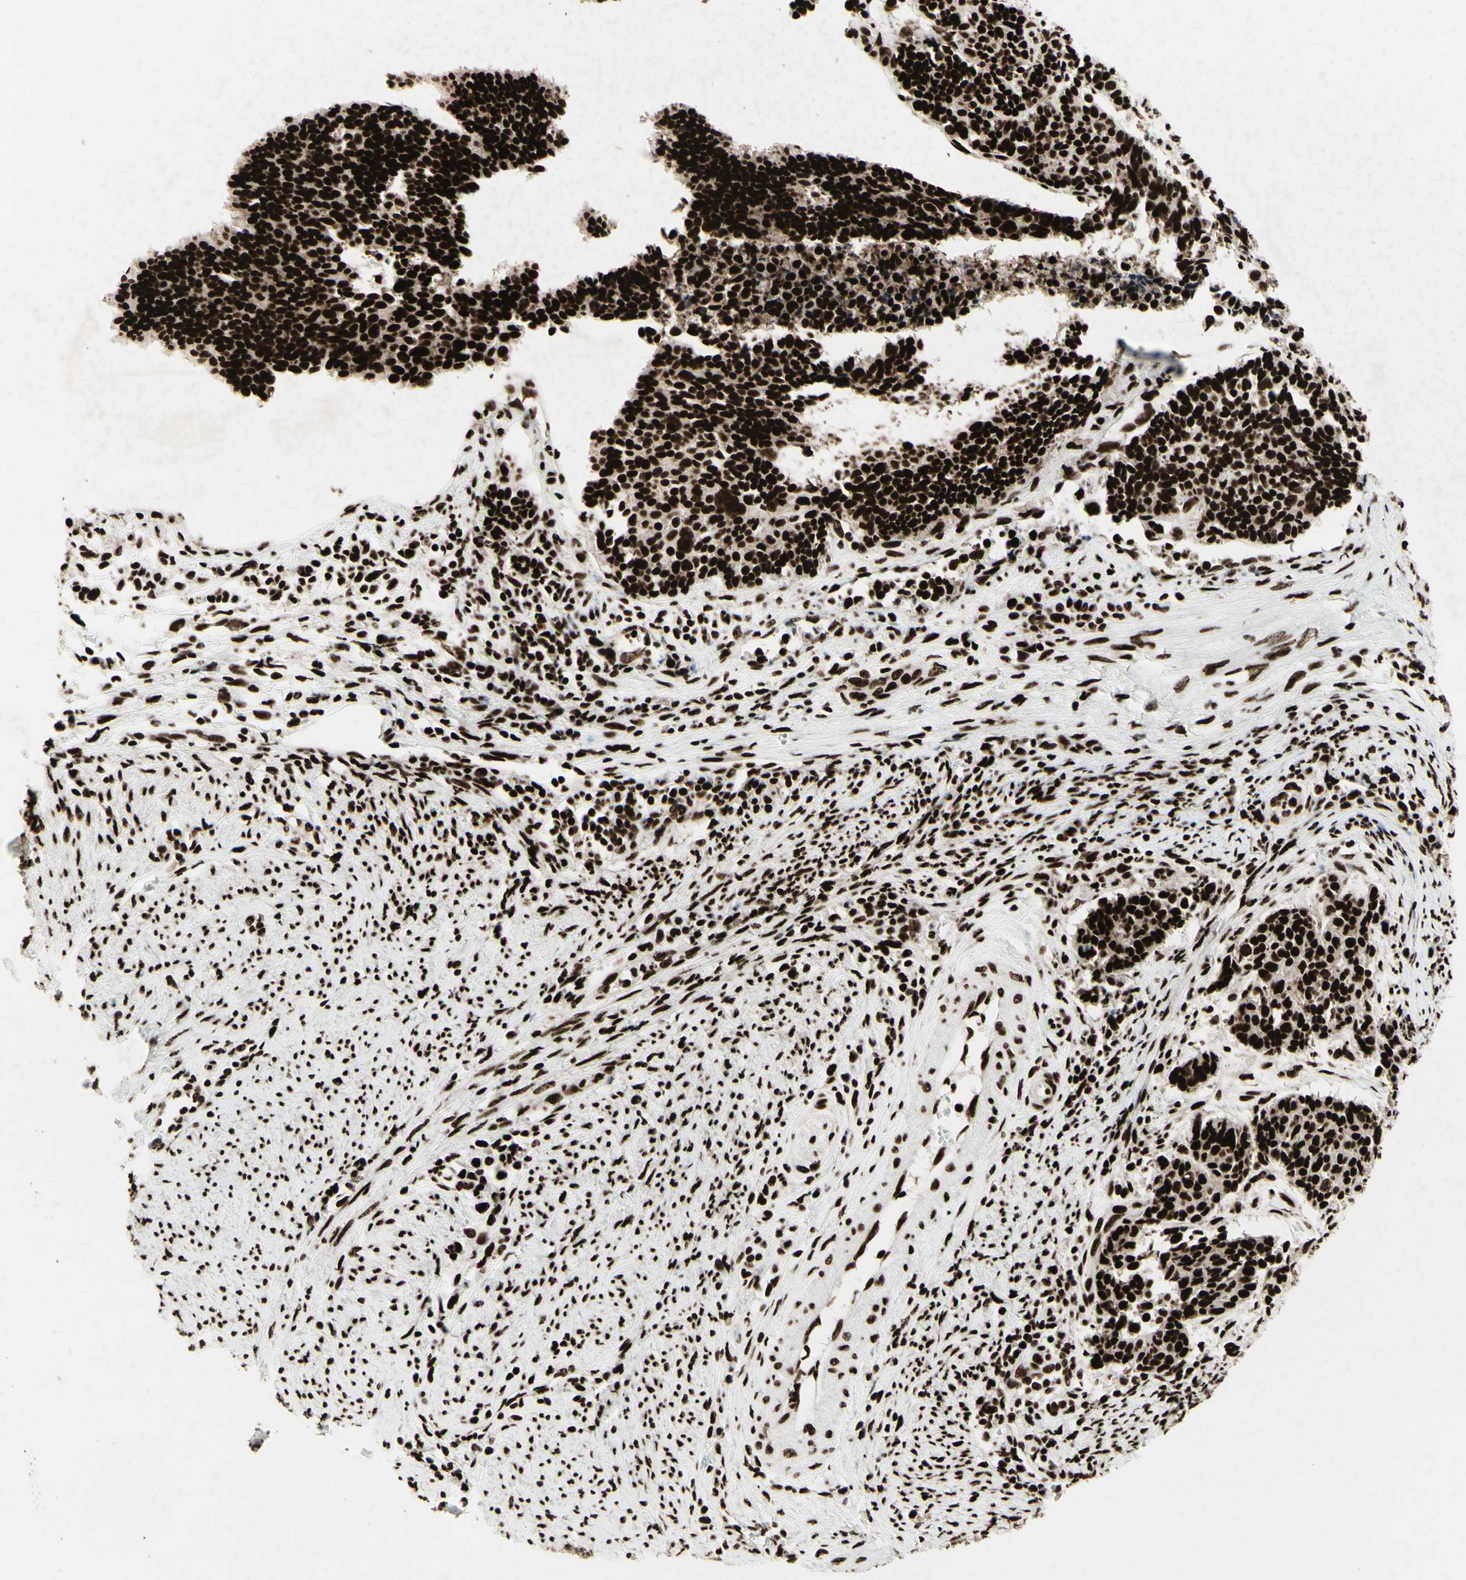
{"staining": {"intensity": "strong", "quantity": ">75%", "location": "nuclear"}, "tissue": "cervical cancer", "cell_type": "Tumor cells", "image_type": "cancer", "snomed": [{"axis": "morphology", "description": "Normal tissue, NOS"}, {"axis": "morphology", "description": "Squamous cell carcinoma, NOS"}, {"axis": "topography", "description": "Cervix"}], "caption": "Immunohistochemical staining of squamous cell carcinoma (cervical) displays high levels of strong nuclear positivity in about >75% of tumor cells.", "gene": "U2AF2", "patient": {"sex": "female", "age": 35}}